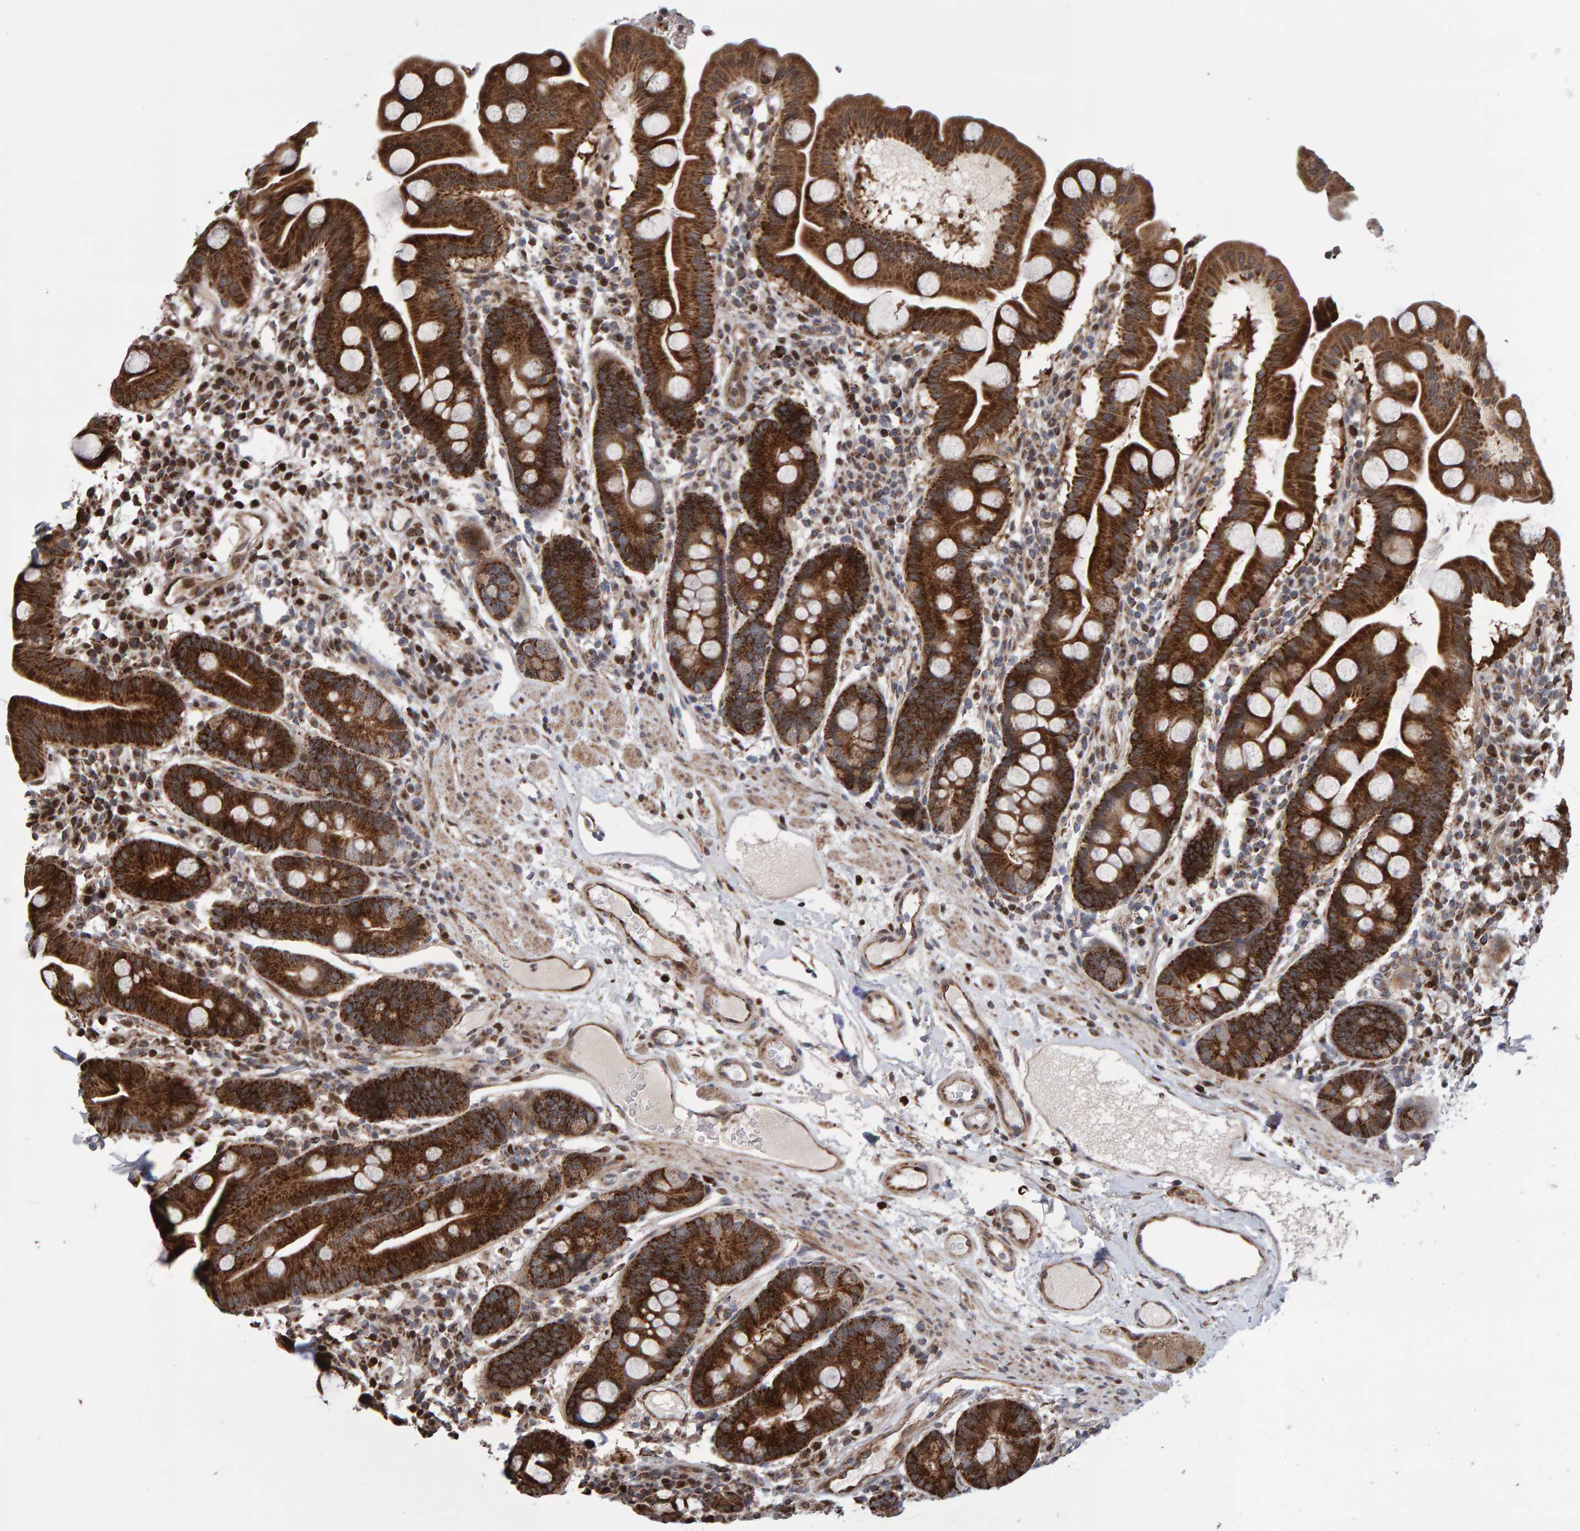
{"staining": {"intensity": "strong", "quantity": ">75%", "location": "cytoplasmic/membranous"}, "tissue": "duodenum", "cell_type": "Glandular cells", "image_type": "normal", "snomed": [{"axis": "morphology", "description": "Normal tissue, NOS"}, {"axis": "topography", "description": "Duodenum"}], "caption": "Glandular cells display high levels of strong cytoplasmic/membranous positivity in approximately >75% of cells in unremarkable human duodenum.", "gene": "PECR", "patient": {"sex": "male", "age": 50}}